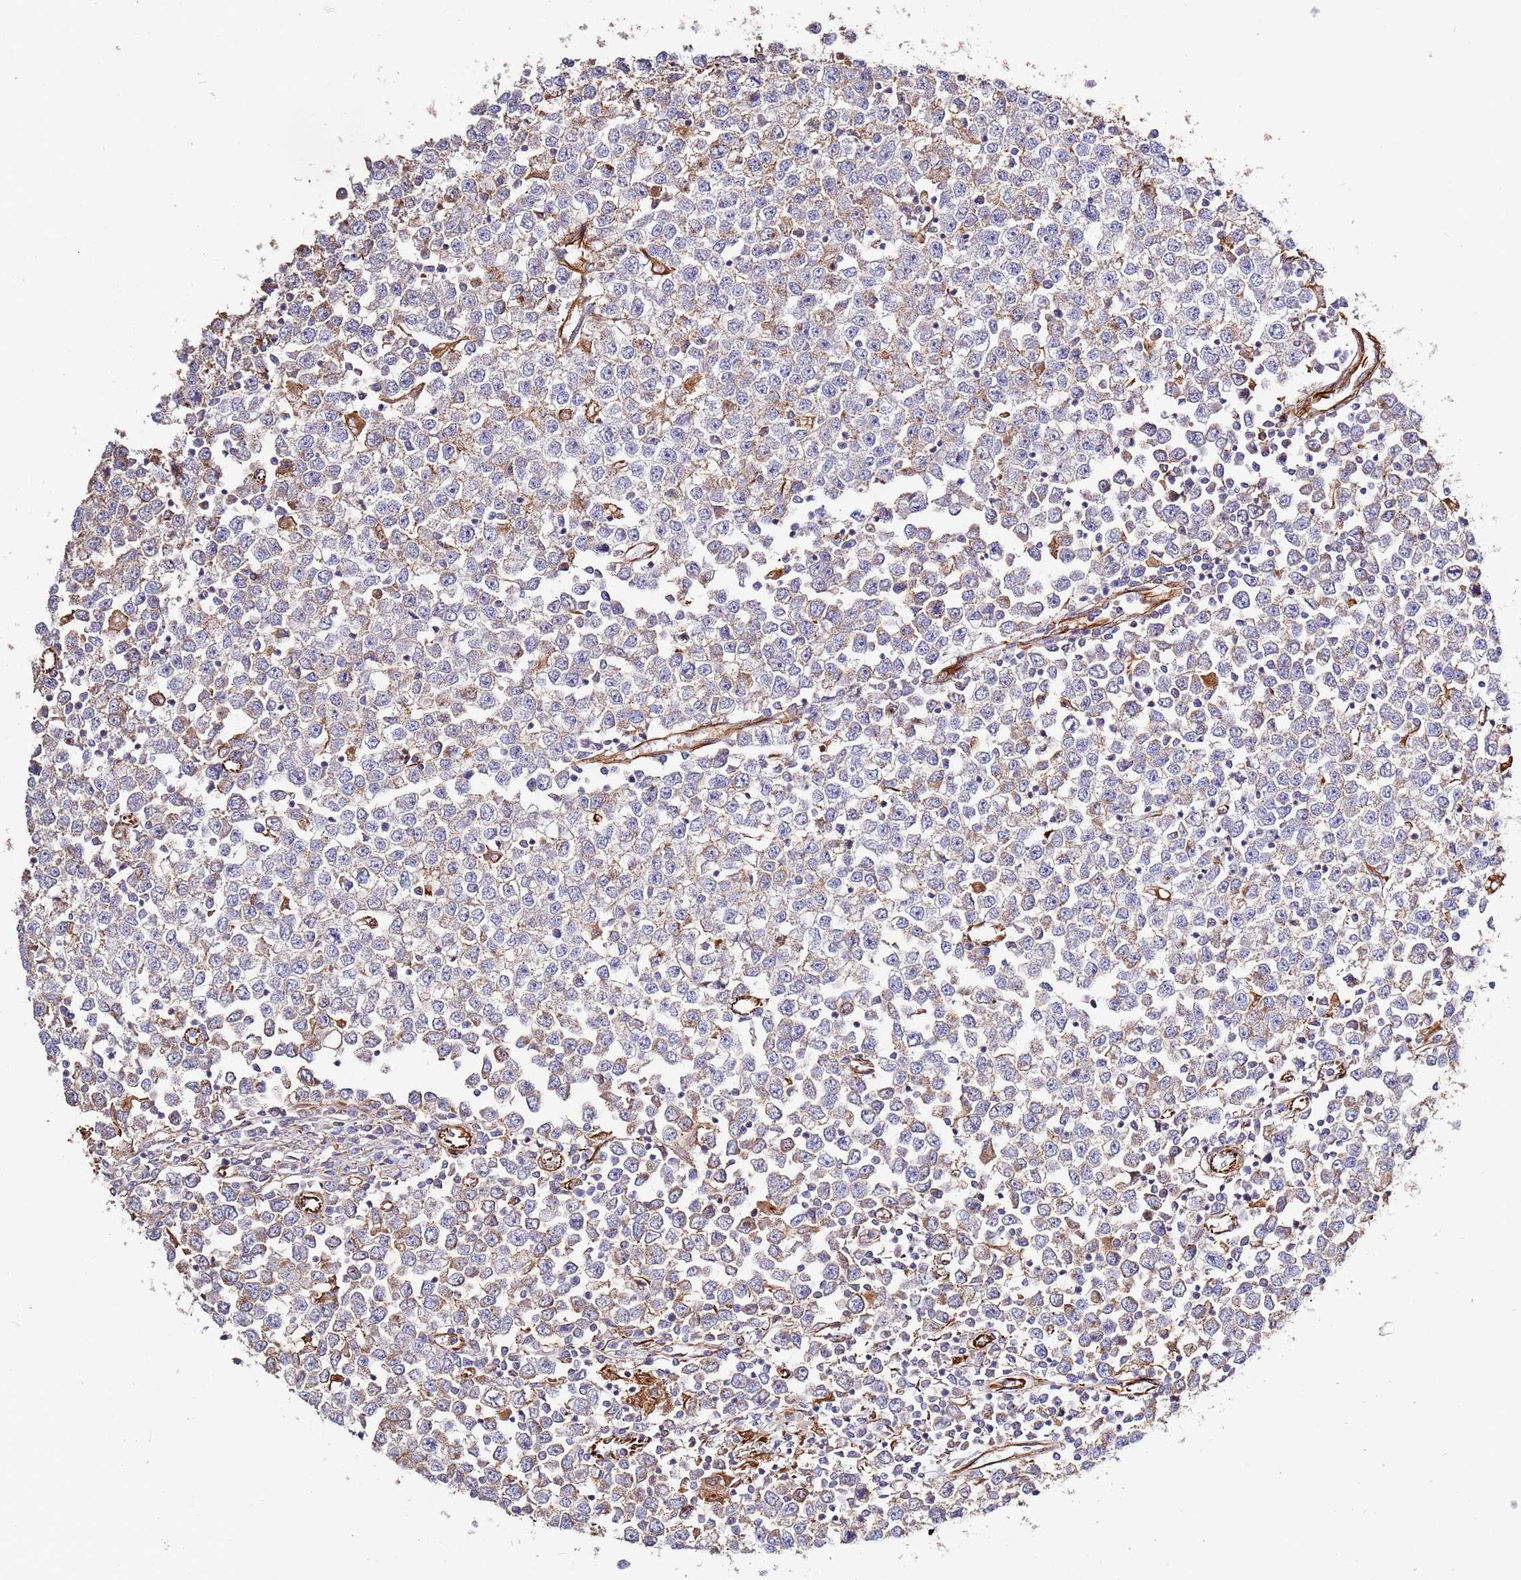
{"staining": {"intensity": "negative", "quantity": "none", "location": "none"}, "tissue": "testis cancer", "cell_type": "Tumor cells", "image_type": "cancer", "snomed": [{"axis": "morphology", "description": "Seminoma, NOS"}, {"axis": "topography", "description": "Testis"}], "caption": "DAB immunohistochemical staining of testis cancer (seminoma) exhibits no significant positivity in tumor cells.", "gene": "MRGPRE", "patient": {"sex": "male", "age": 65}}